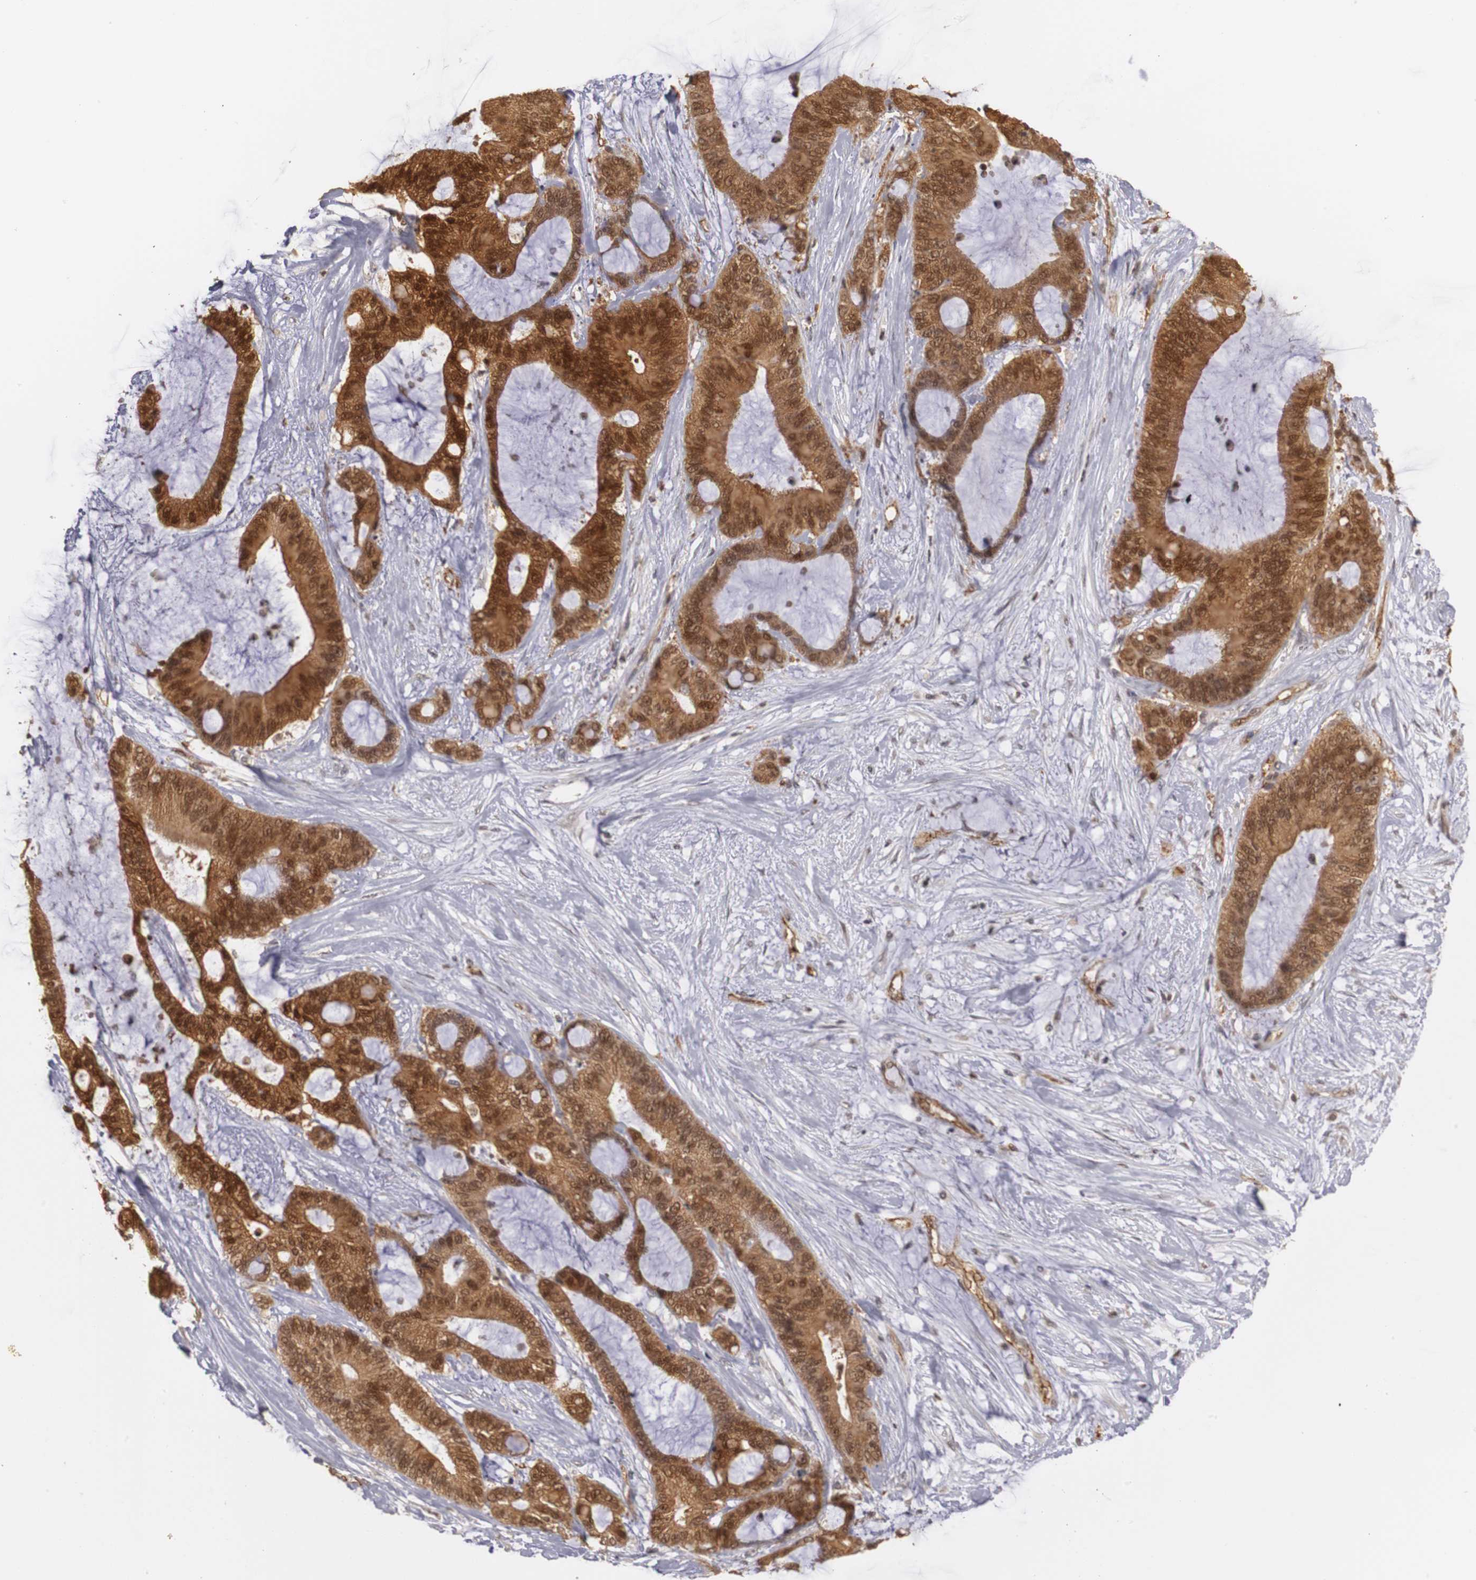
{"staining": {"intensity": "strong", "quantity": ">75%", "location": "cytoplasmic/membranous,nuclear"}, "tissue": "liver cancer", "cell_type": "Tumor cells", "image_type": "cancer", "snomed": [{"axis": "morphology", "description": "Cholangiocarcinoma"}, {"axis": "topography", "description": "Liver"}], "caption": "Liver cancer tissue displays strong cytoplasmic/membranous and nuclear expression in approximately >75% of tumor cells, visualized by immunohistochemistry.", "gene": "PLEKHA1", "patient": {"sex": "female", "age": 73}}